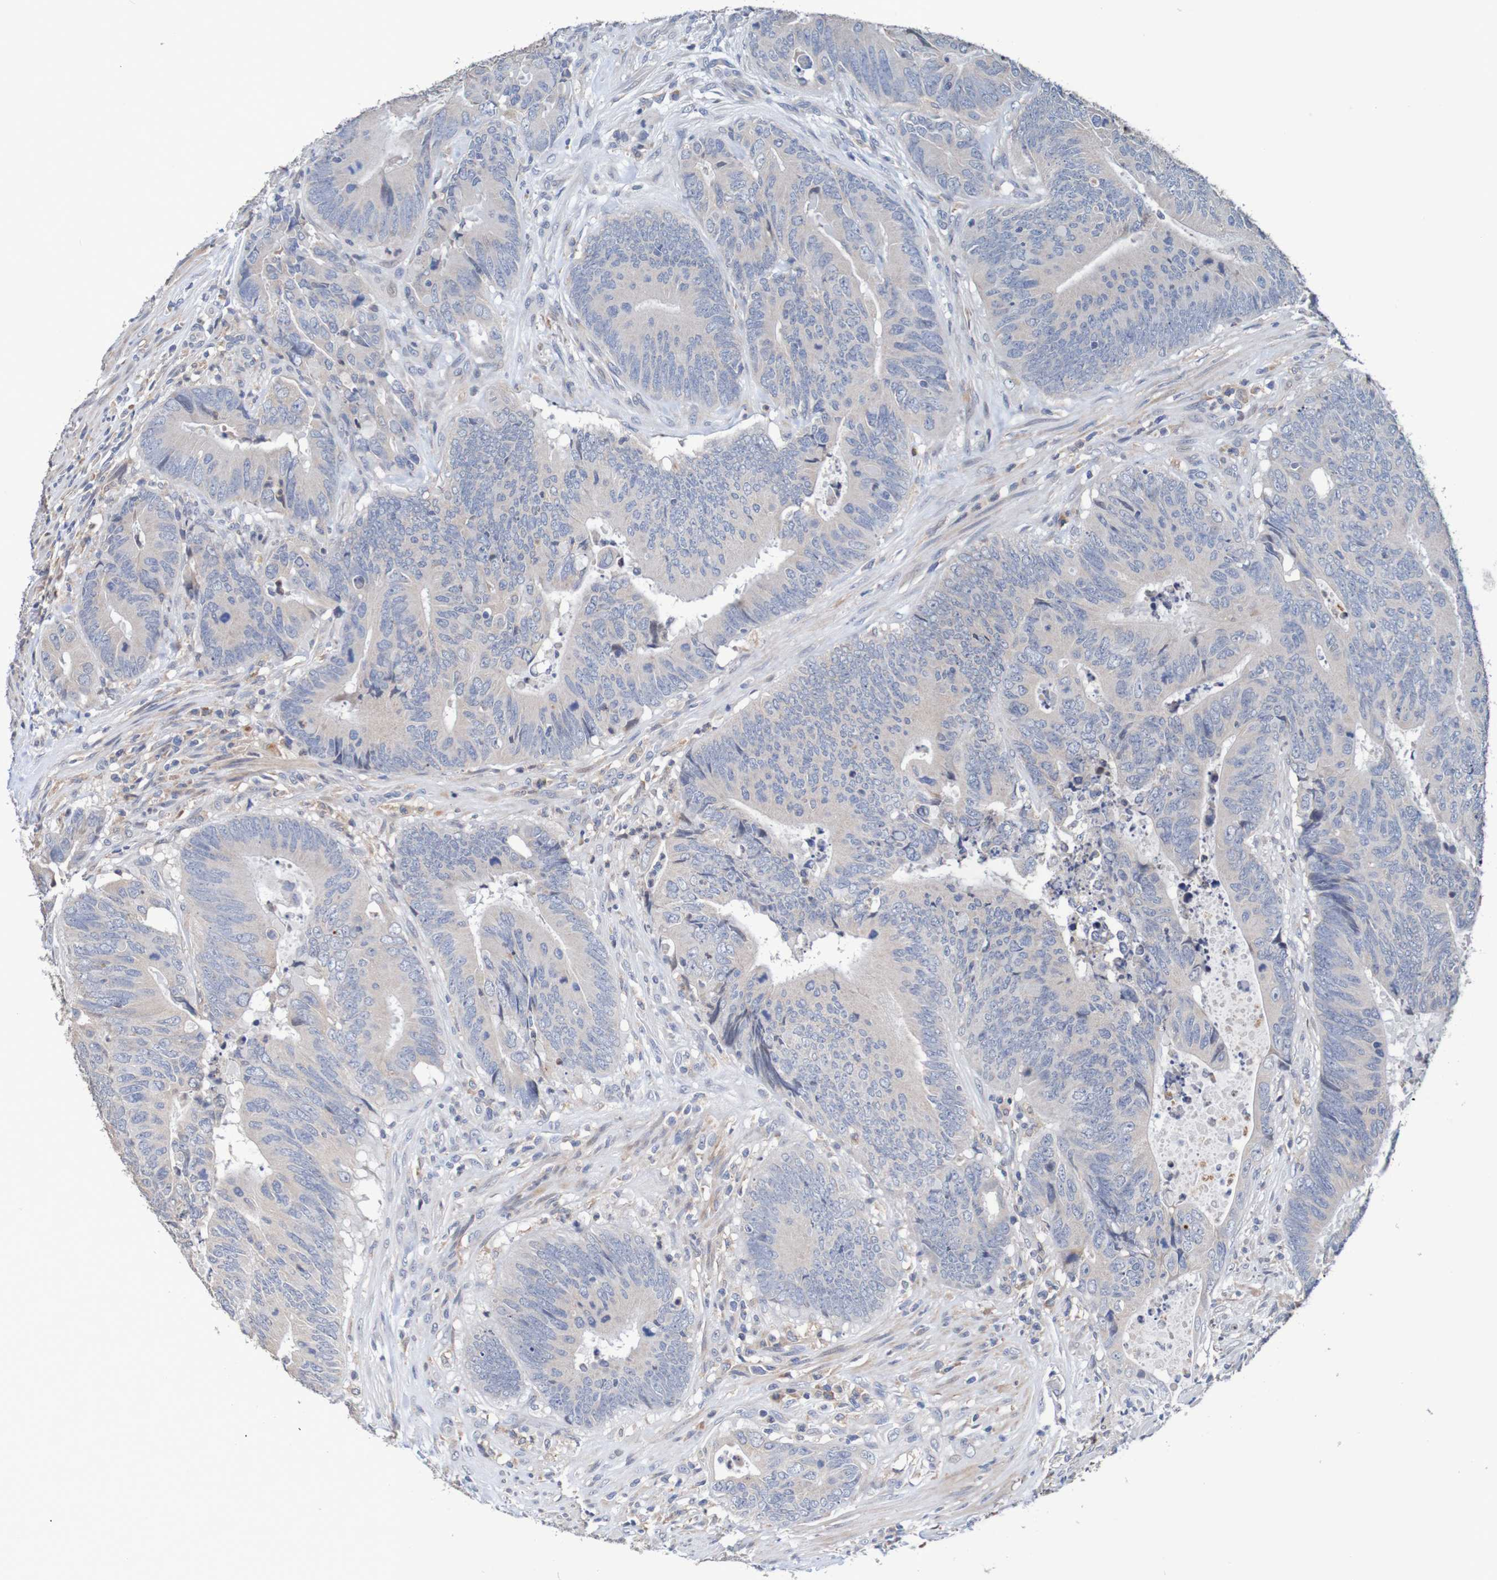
{"staining": {"intensity": "negative", "quantity": "none", "location": "none"}, "tissue": "colorectal cancer", "cell_type": "Tumor cells", "image_type": "cancer", "snomed": [{"axis": "morphology", "description": "Normal tissue, NOS"}, {"axis": "morphology", "description": "Adenocarcinoma, NOS"}, {"axis": "topography", "description": "Colon"}], "caption": "Protein analysis of colorectal cancer reveals no significant staining in tumor cells.", "gene": "FIBP", "patient": {"sex": "male", "age": 56}}